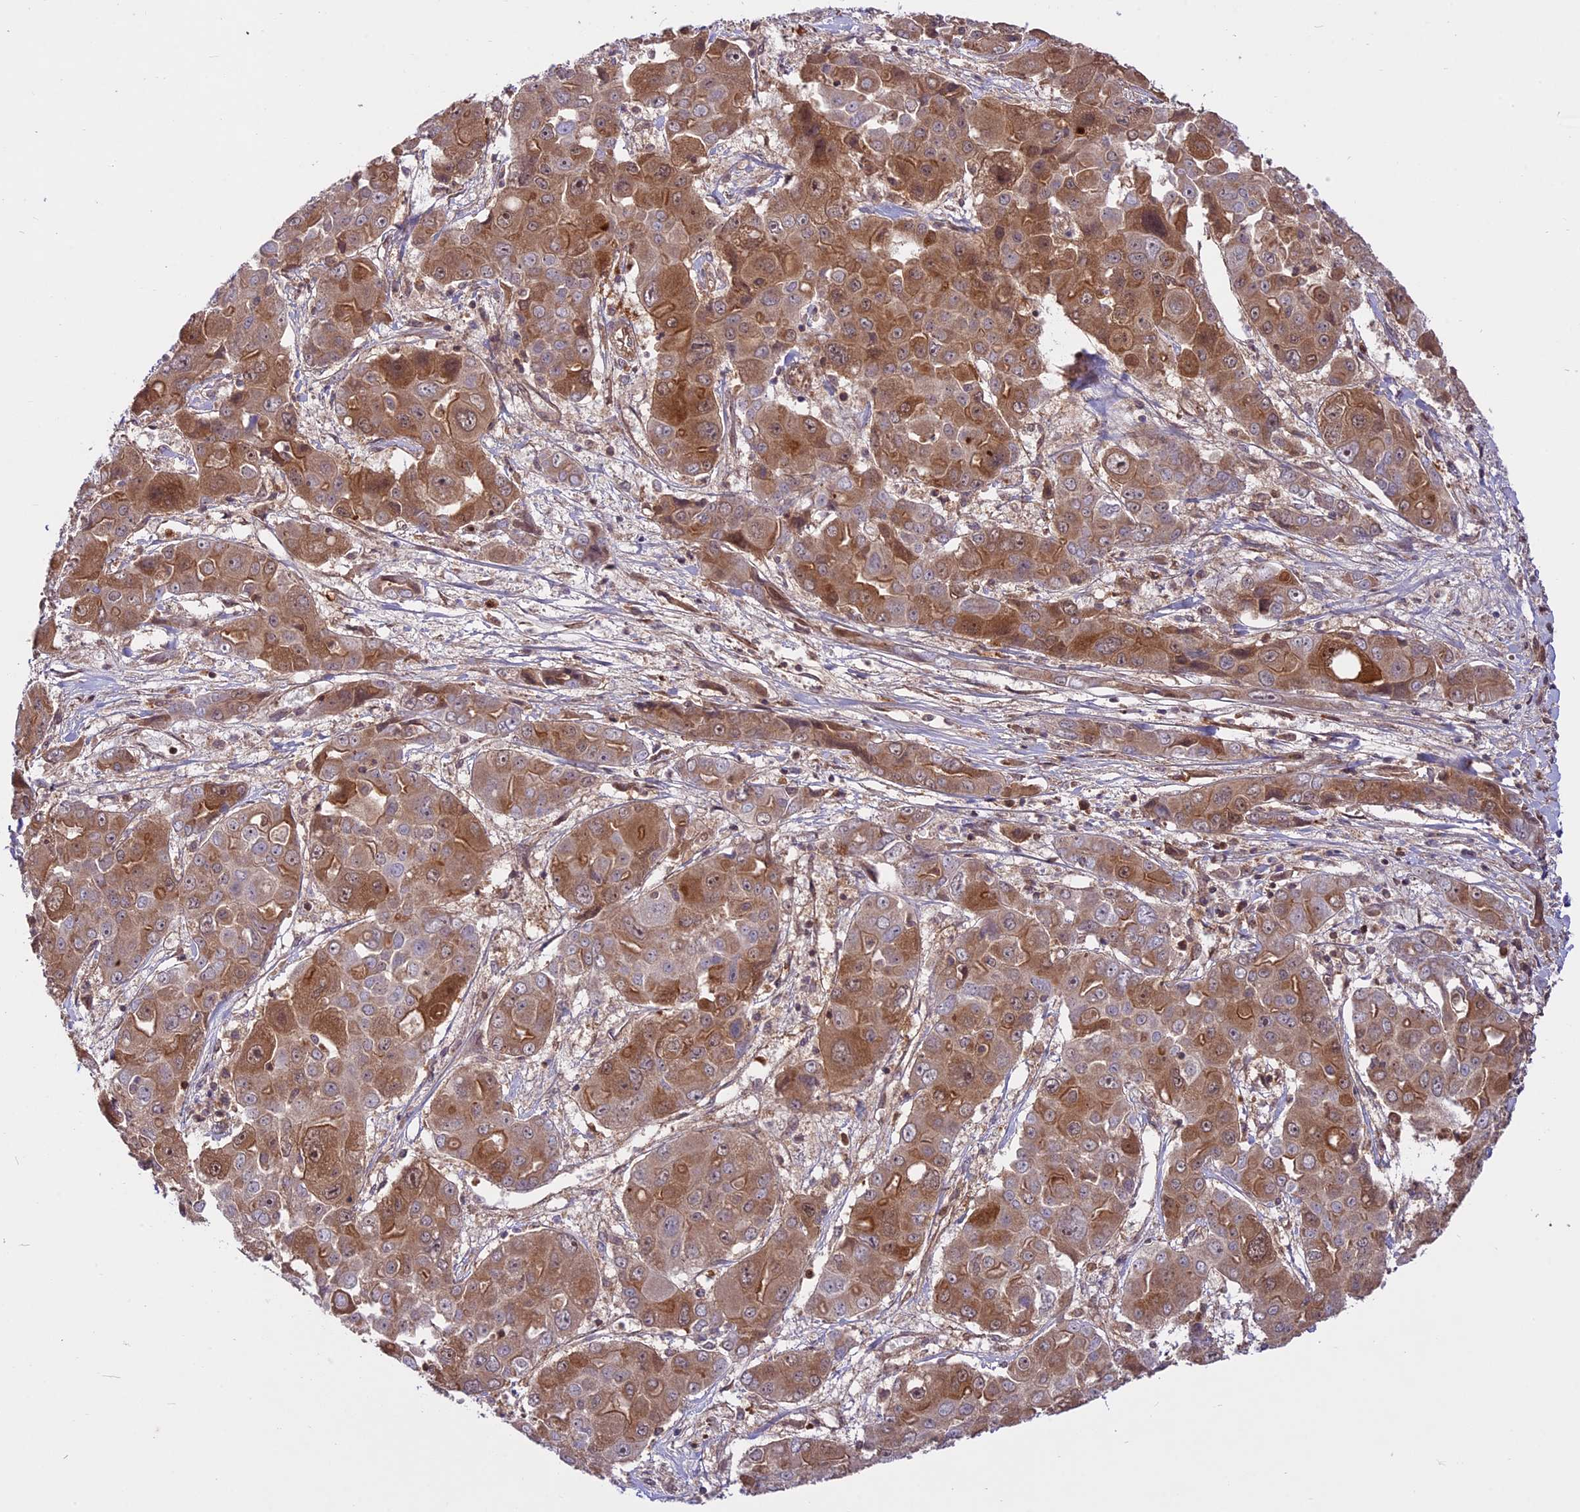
{"staining": {"intensity": "moderate", "quantity": ">75%", "location": "cytoplasmic/membranous"}, "tissue": "liver cancer", "cell_type": "Tumor cells", "image_type": "cancer", "snomed": [{"axis": "morphology", "description": "Cholangiocarcinoma"}, {"axis": "topography", "description": "Liver"}], "caption": "Immunohistochemistry (IHC) micrograph of human cholangiocarcinoma (liver) stained for a protein (brown), which displays medium levels of moderate cytoplasmic/membranous expression in approximately >75% of tumor cells.", "gene": "COX17", "patient": {"sex": "male", "age": 67}}